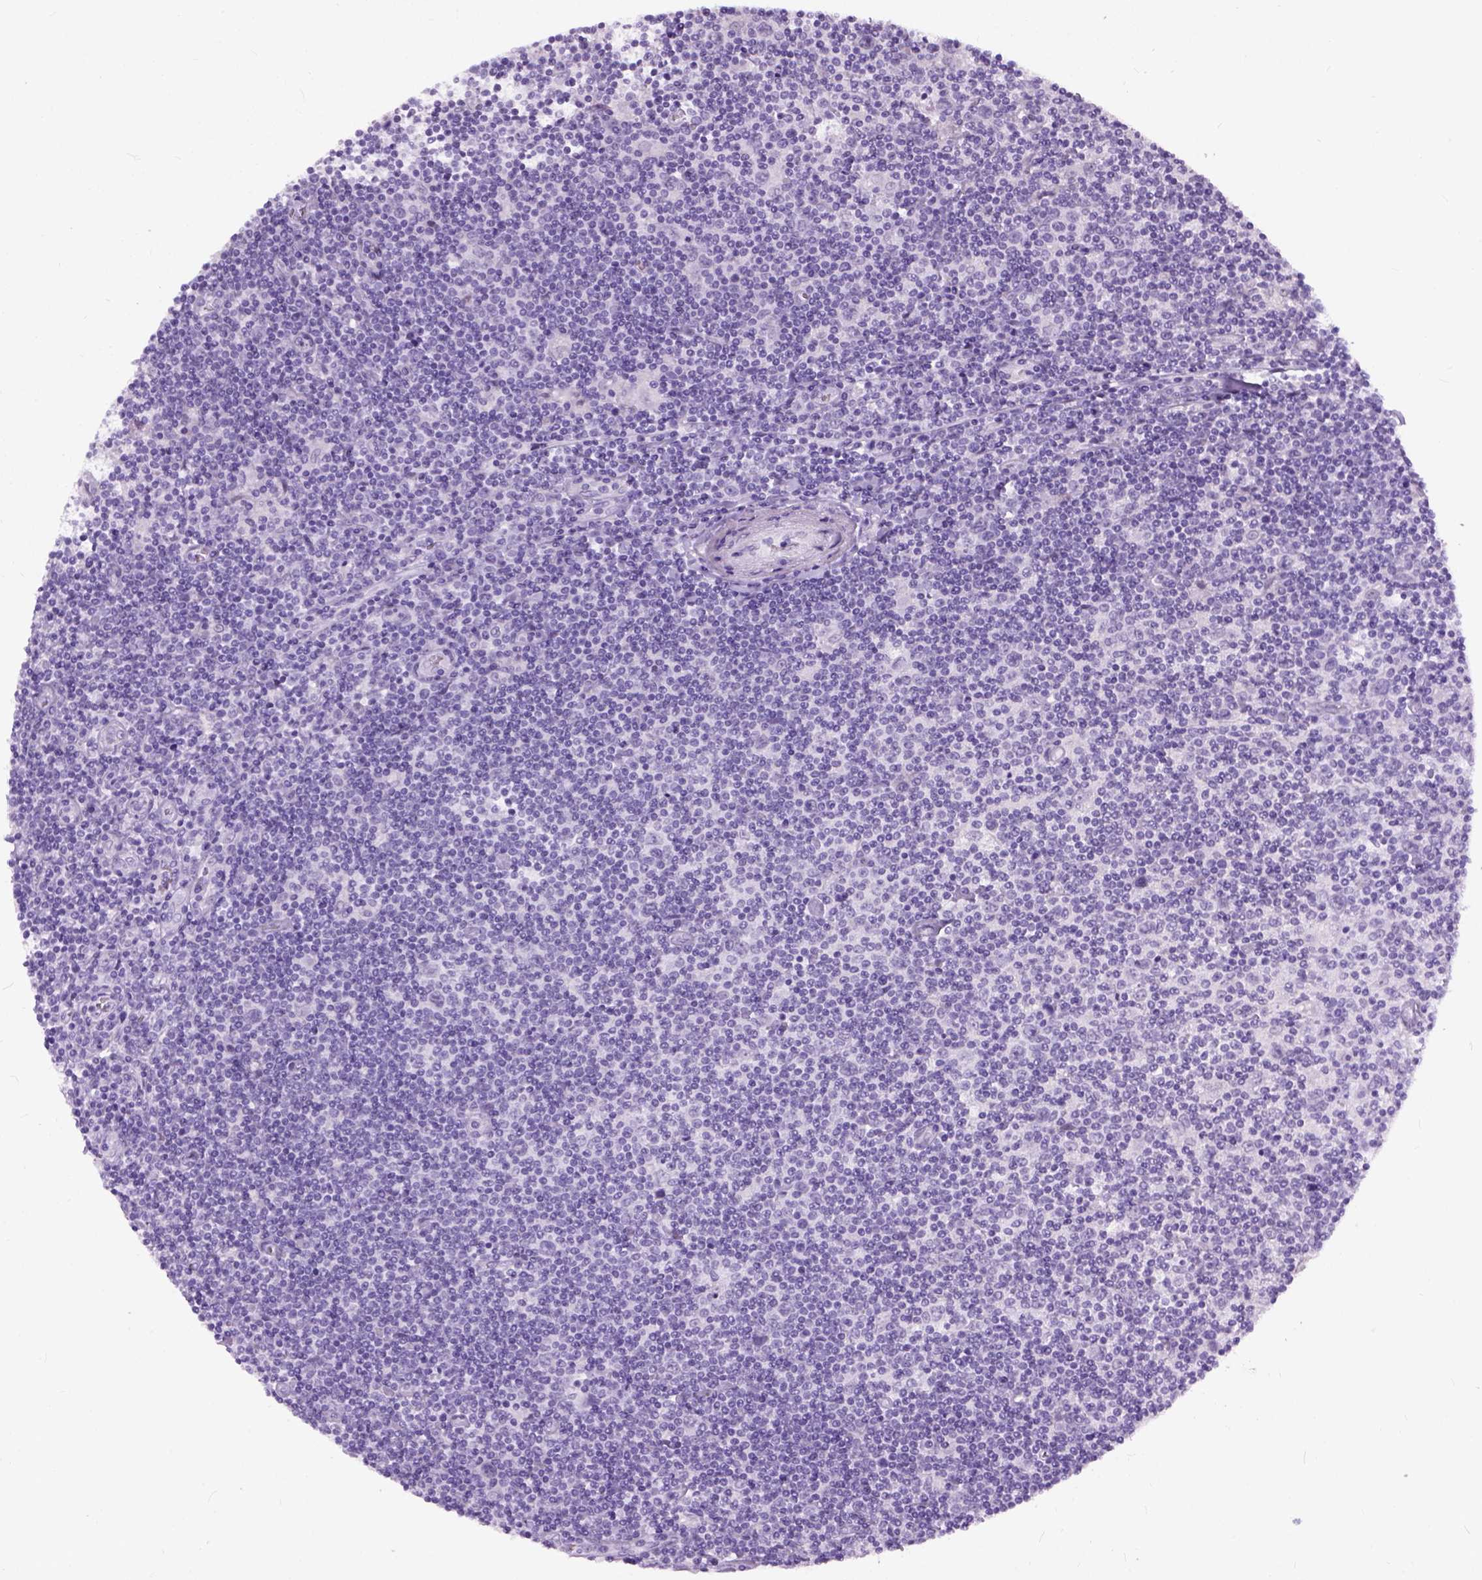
{"staining": {"intensity": "negative", "quantity": "none", "location": "none"}, "tissue": "lymphoma", "cell_type": "Tumor cells", "image_type": "cancer", "snomed": [{"axis": "morphology", "description": "Hodgkin's disease, NOS"}, {"axis": "topography", "description": "Lymph node"}], "caption": "Immunohistochemical staining of lymphoma displays no significant staining in tumor cells.", "gene": "AXDND1", "patient": {"sex": "male", "age": 40}}